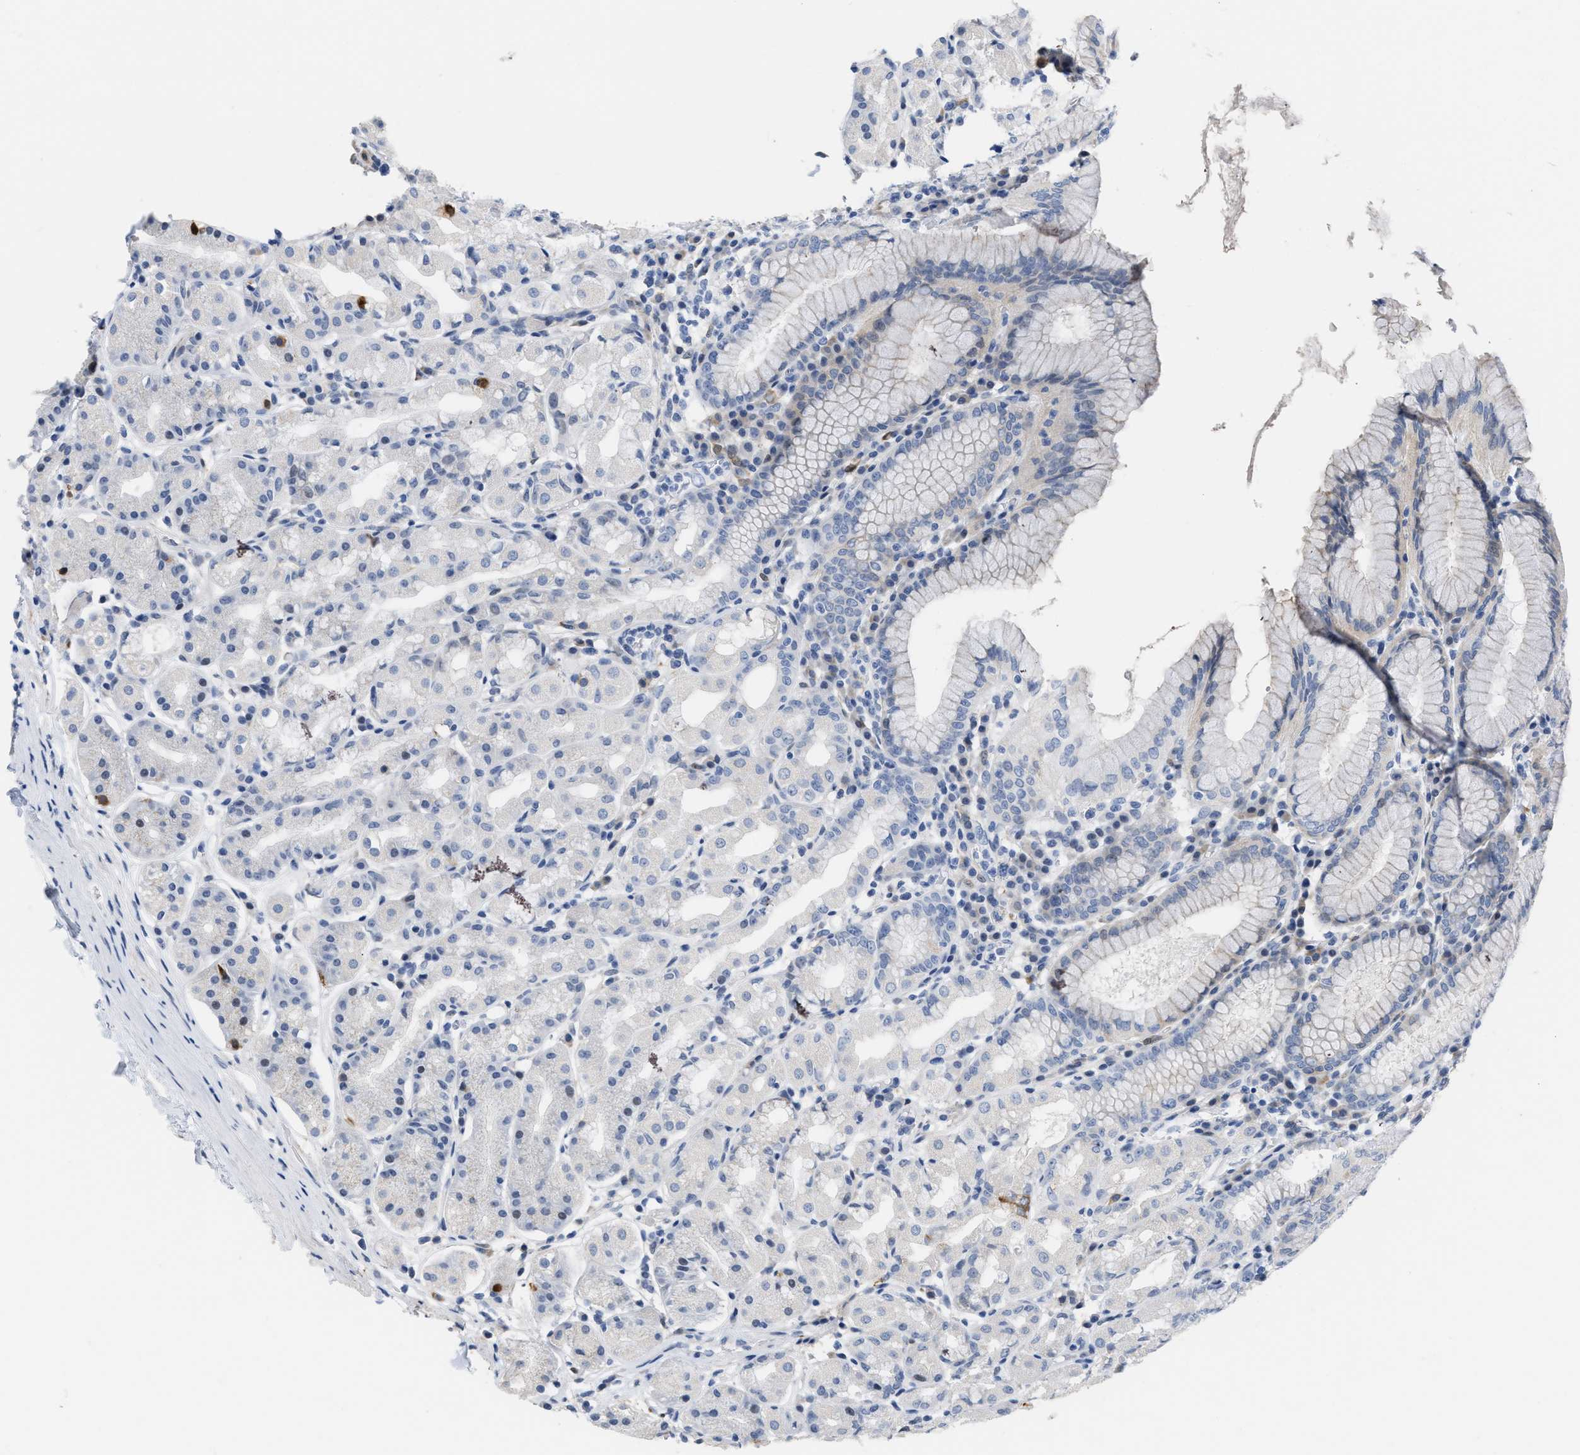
{"staining": {"intensity": "negative", "quantity": "none", "location": "none"}, "tissue": "stomach", "cell_type": "Glandular cells", "image_type": "normal", "snomed": [{"axis": "morphology", "description": "Normal tissue, NOS"}, {"axis": "topography", "description": "Stomach"}, {"axis": "topography", "description": "Stomach, lower"}], "caption": "High magnification brightfield microscopy of unremarkable stomach stained with DAB (3,3'-diaminobenzidine) (brown) and counterstained with hematoxylin (blue): glandular cells show no significant staining. The staining is performed using DAB brown chromogen with nuclei counter-stained in using hematoxylin.", "gene": "CRYM", "patient": {"sex": "female", "age": 56}}